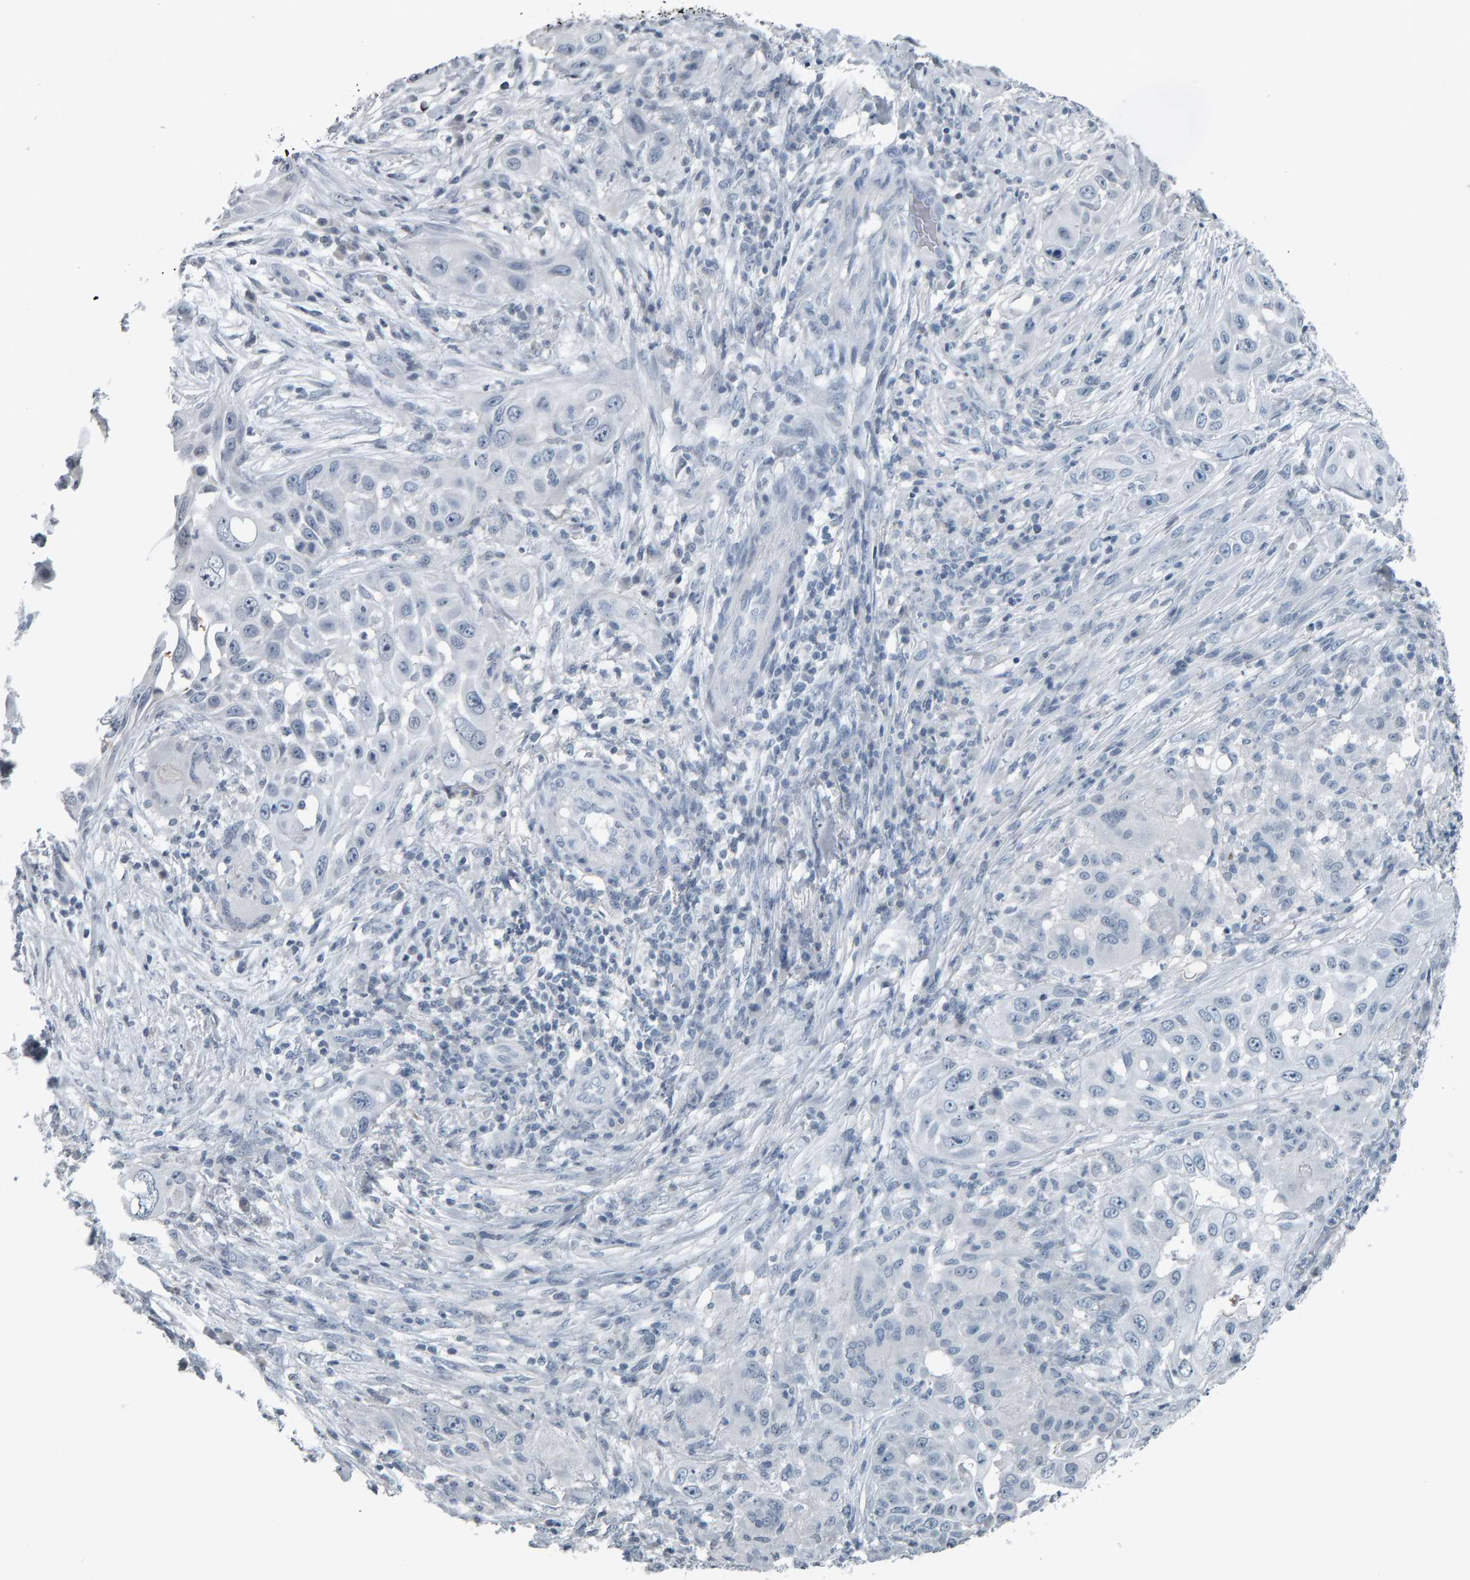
{"staining": {"intensity": "negative", "quantity": "none", "location": "none"}, "tissue": "skin cancer", "cell_type": "Tumor cells", "image_type": "cancer", "snomed": [{"axis": "morphology", "description": "Squamous cell carcinoma, NOS"}, {"axis": "topography", "description": "Skin"}], "caption": "Squamous cell carcinoma (skin) was stained to show a protein in brown. There is no significant staining in tumor cells. (Stains: DAB (3,3'-diaminobenzidine) IHC with hematoxylin counter stain, Microscopy: brightfield microscopy at high magnification).", "gene": "PYY", "patient": {"sex": "female", "age": 44}}